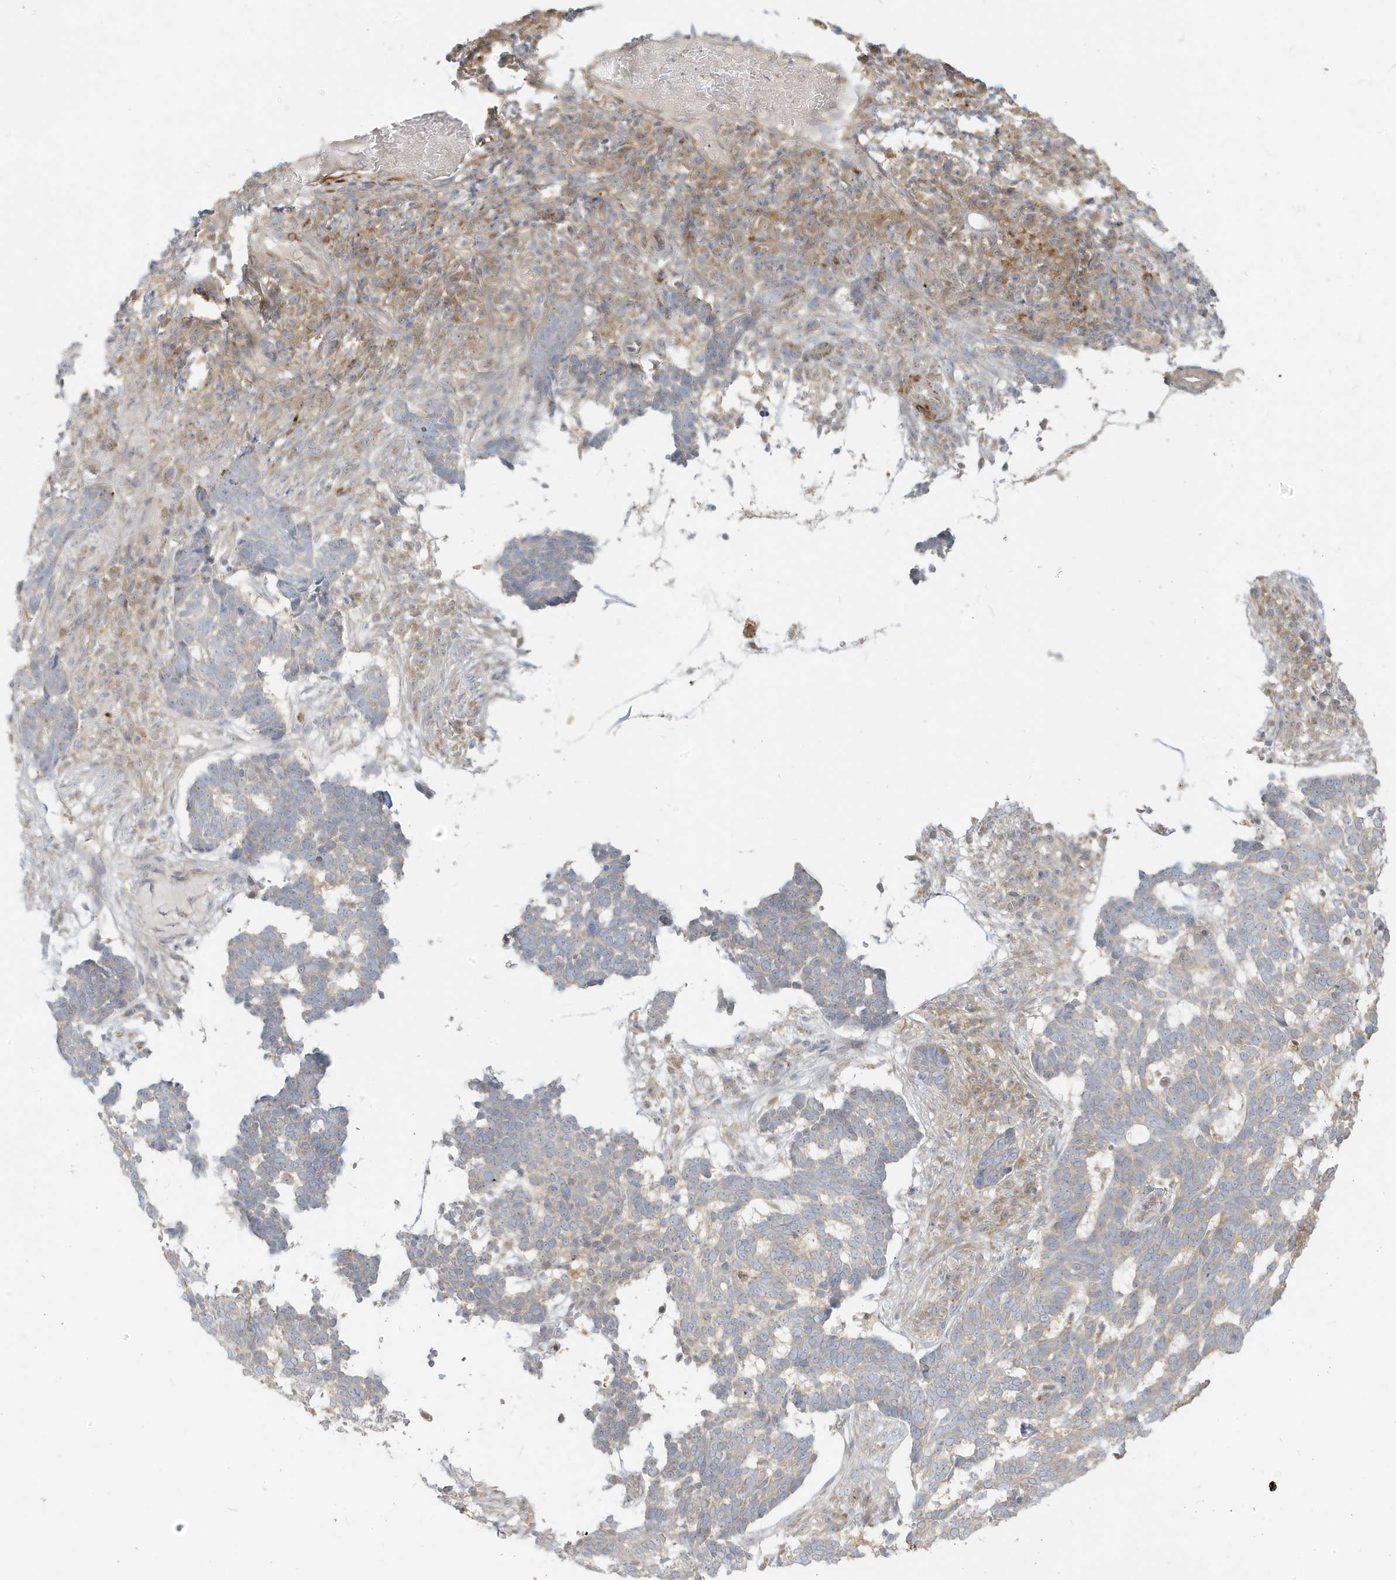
{"staining": {"intensity": "weak", "quantity": "25%-75%", "location": "cytoplasmic/membranous"}, "tissue": "skin cancer", "cell_type": "Tumor cells", "image_type": "cancer", "snomed": [{"axis": "morphology", "description": "Basal cell carcinoma"}, {"axis": "topography", "description": "Skin"}], "caption": "Skin basal cell carcinoma tissue exhibits weak cytoplasmic/membranous staining in approximately 25%-75% of tumor cells (DAB (3,3'-diaminobenzidine) IHC, brown staining for protein, blue staining for nuclei).", "gene": "MCOLN1", "patient": {"sex": "male", "age": 85}}